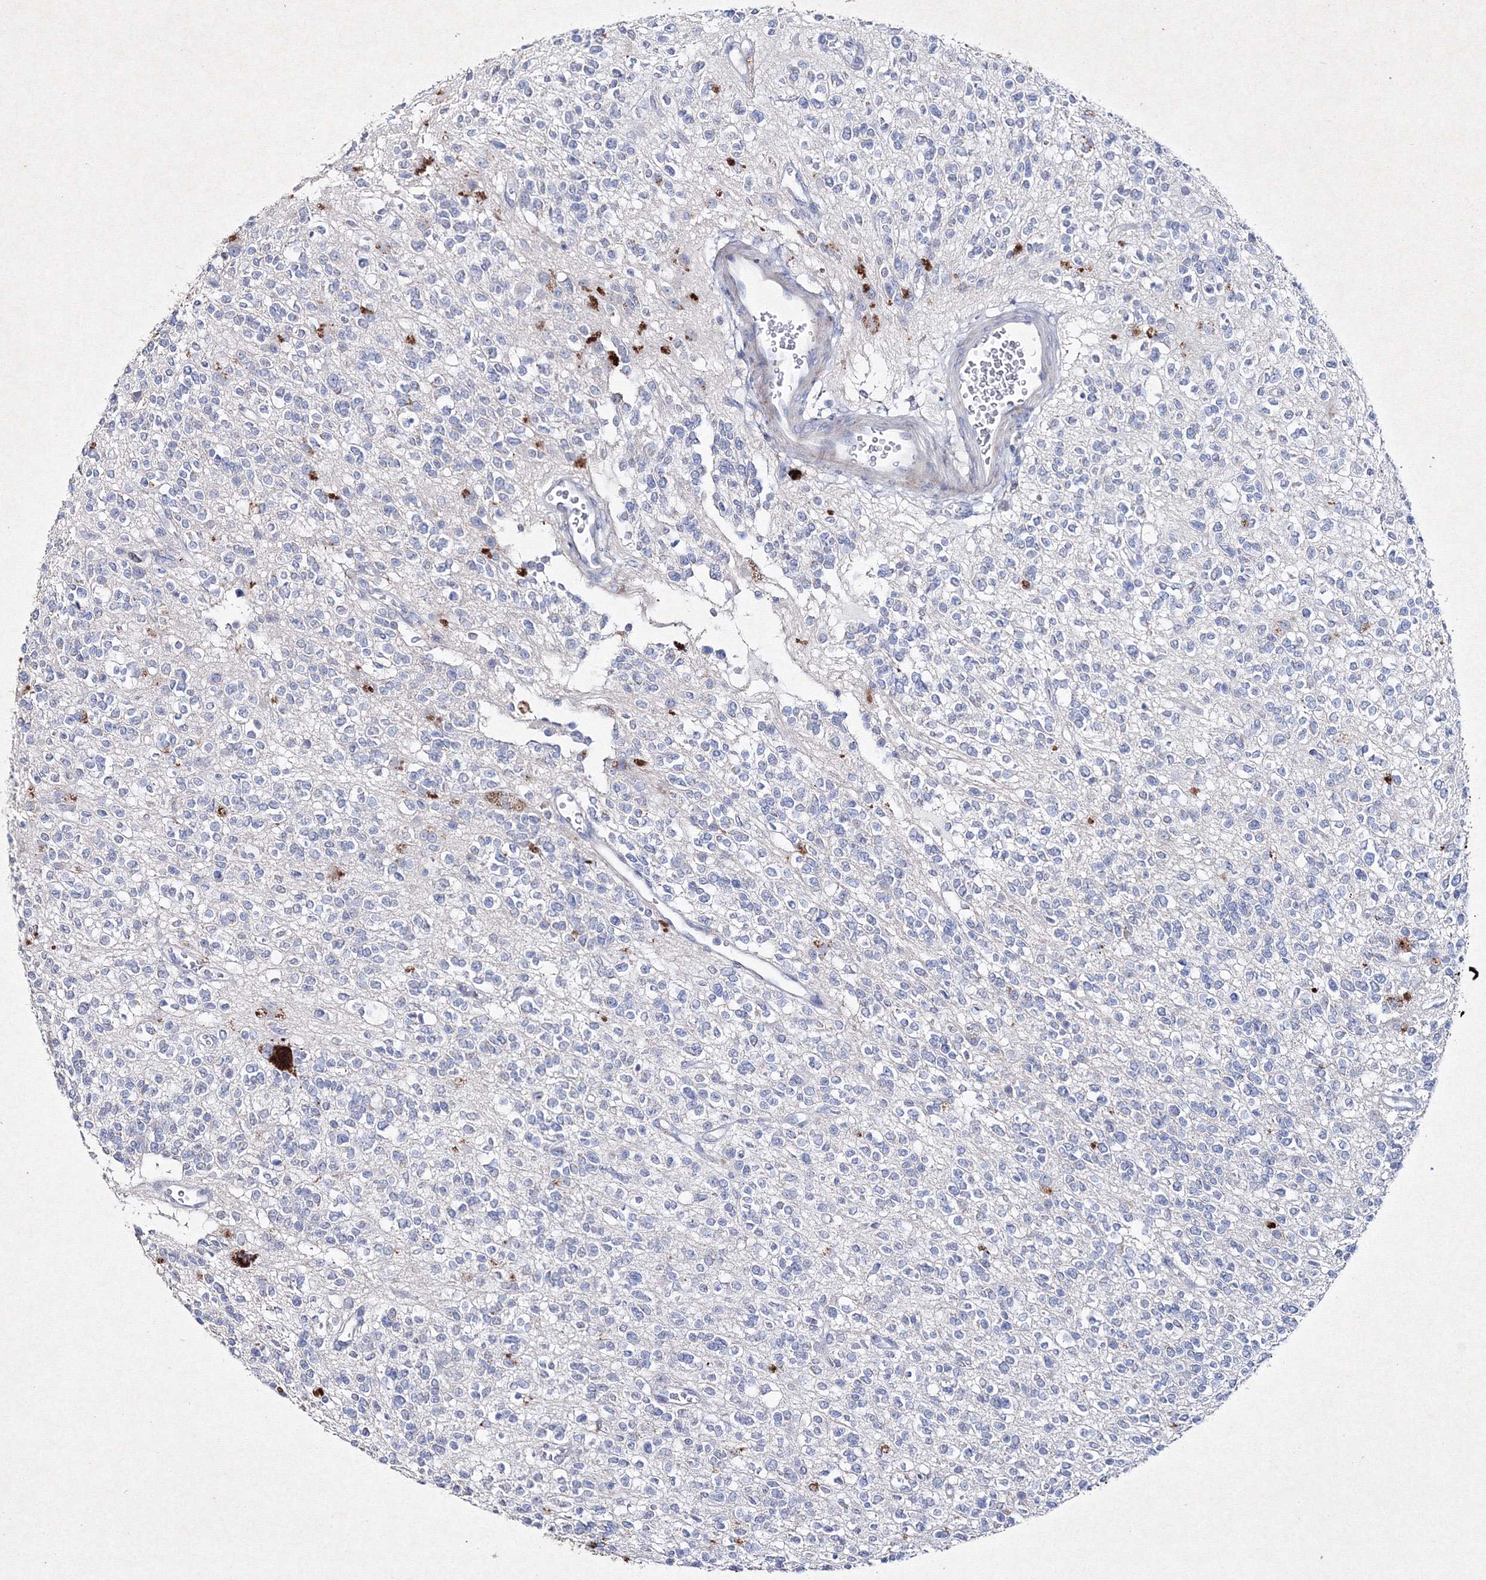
{"staining": {"intensity": "negative", "quantity": "none", "location": "none"}, "tissue": "glioma", "cell_type": "Tumor cells", "image_type": "cancer", "snomed": [{"axis": "morphology", "description": "Glioma, malignant, High grade"}, {"axis": "topography", "description": "Brain"}], "caption": "Protein analysis of glioma displays no significant staining in tumor cells.", "gene": "SMIM29", "patient": {"sex": "male", "age": 34}}